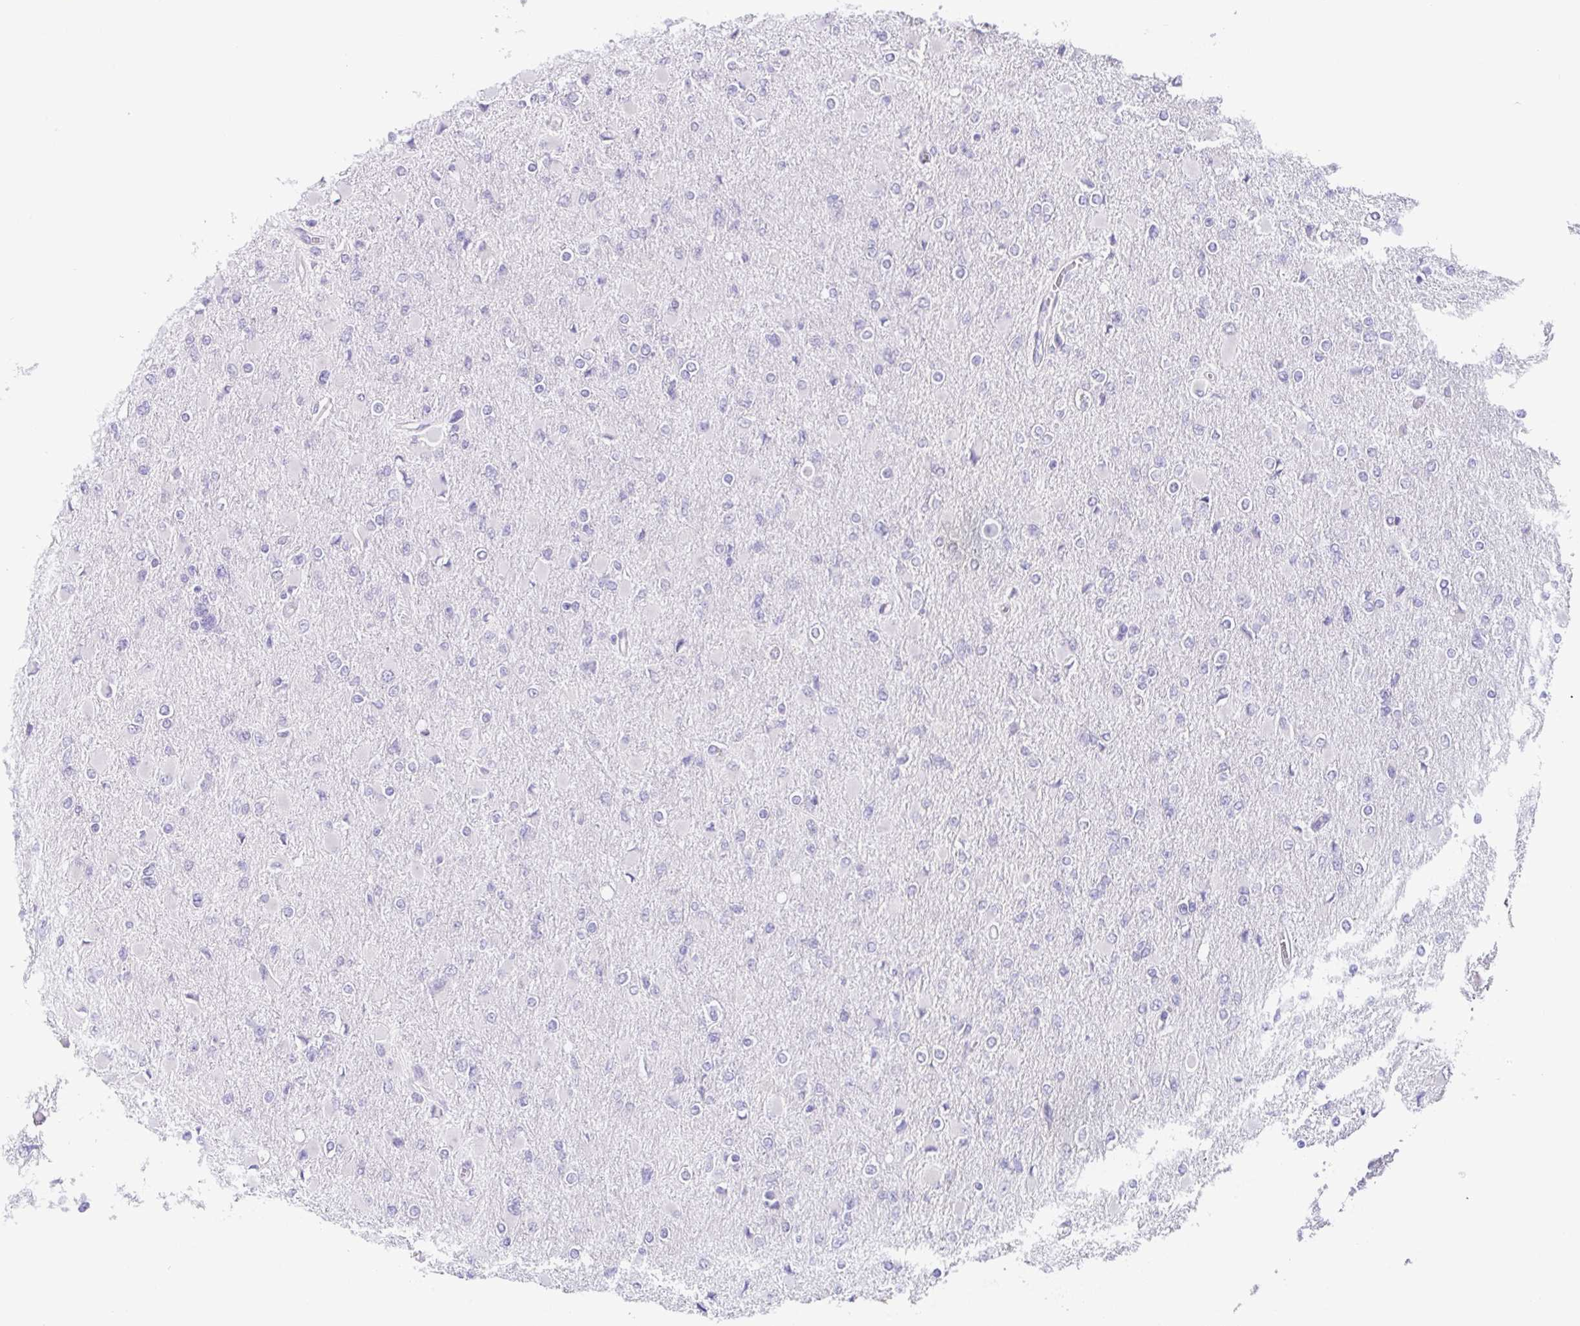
{"staining": {"intensity": "negative", "quantity": "none", "location": "none"}, "tissue": "glioma", "cell_type": "Tumor cells", "image_type": "cancer", "snomed": [{"axis": "morphology", "description": "Glioma, malignant, High grade"}, {"axis": "topography", "description": "Cerebral cortex"}], "caption": "Immunohistochemistry of human malignant glioma (high-grade) demonstrates no staining in tumor cells. (DAB (3,3'-diaminobenzidine) immunohistochemistry, high magnification).", "gene": "RDH11", "patient": {"sex": "female", "age": 36}}